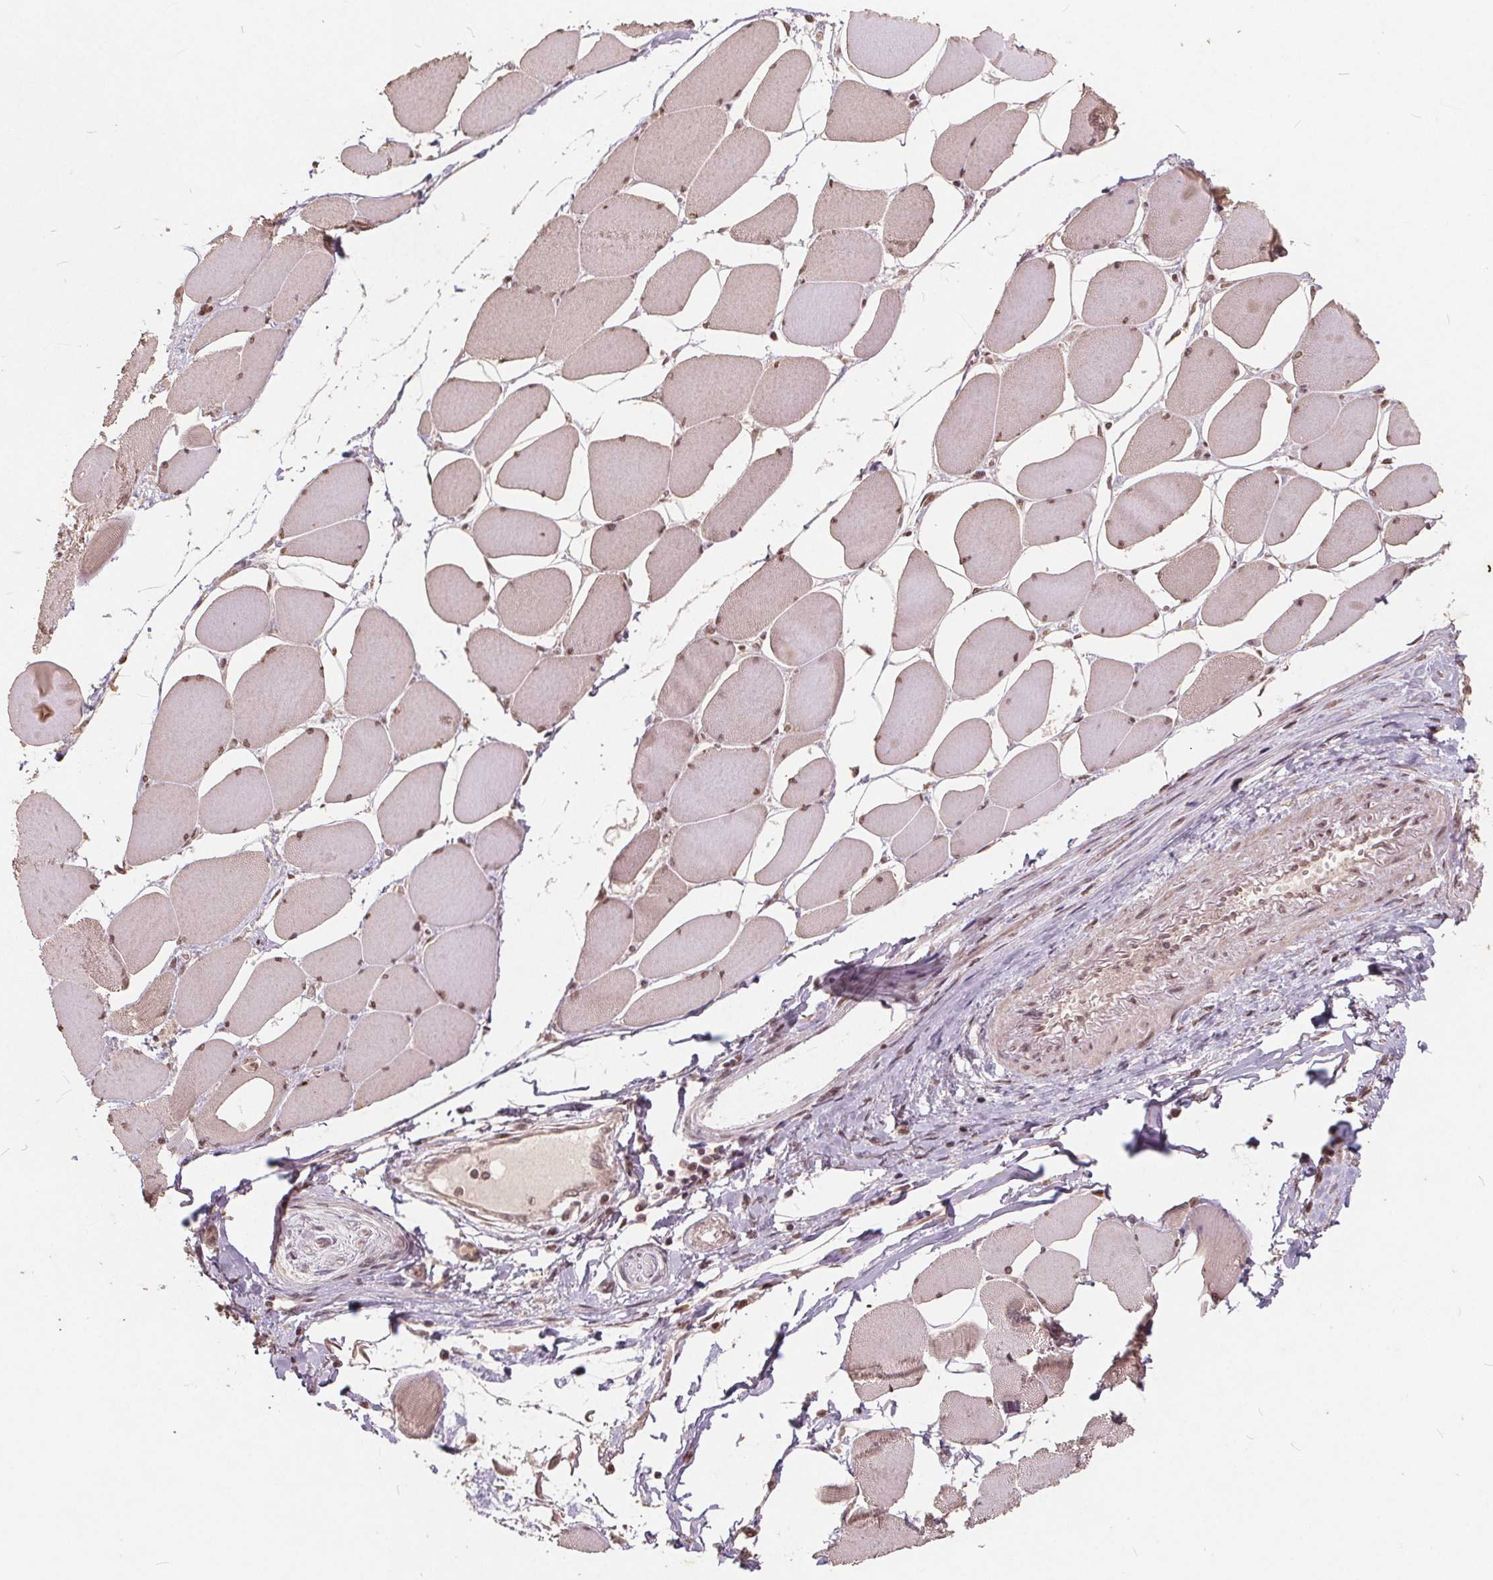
{"staining": {"intensity": "weak", "quantity": ">75%", "location": "cytoplasmic/membranous,nuclear"}, "tissue": "skeletal muscle", "cell_type": "Myocytes", "image_type": "normal", "snomed": [{"axis": "morphology", "description": "Normal tissue, NOS"}, {"axis": "topography", "description": "Skeletal muscle"}], "caption": "Skeletal muscle was stained to show a protein in brown. There is low levels of weak cytoplasmic/membranous,nuclear staining in about >75% of myocytes.", "gene": "DNMT3B", "patient": {"sex": "female", "age": 75}}